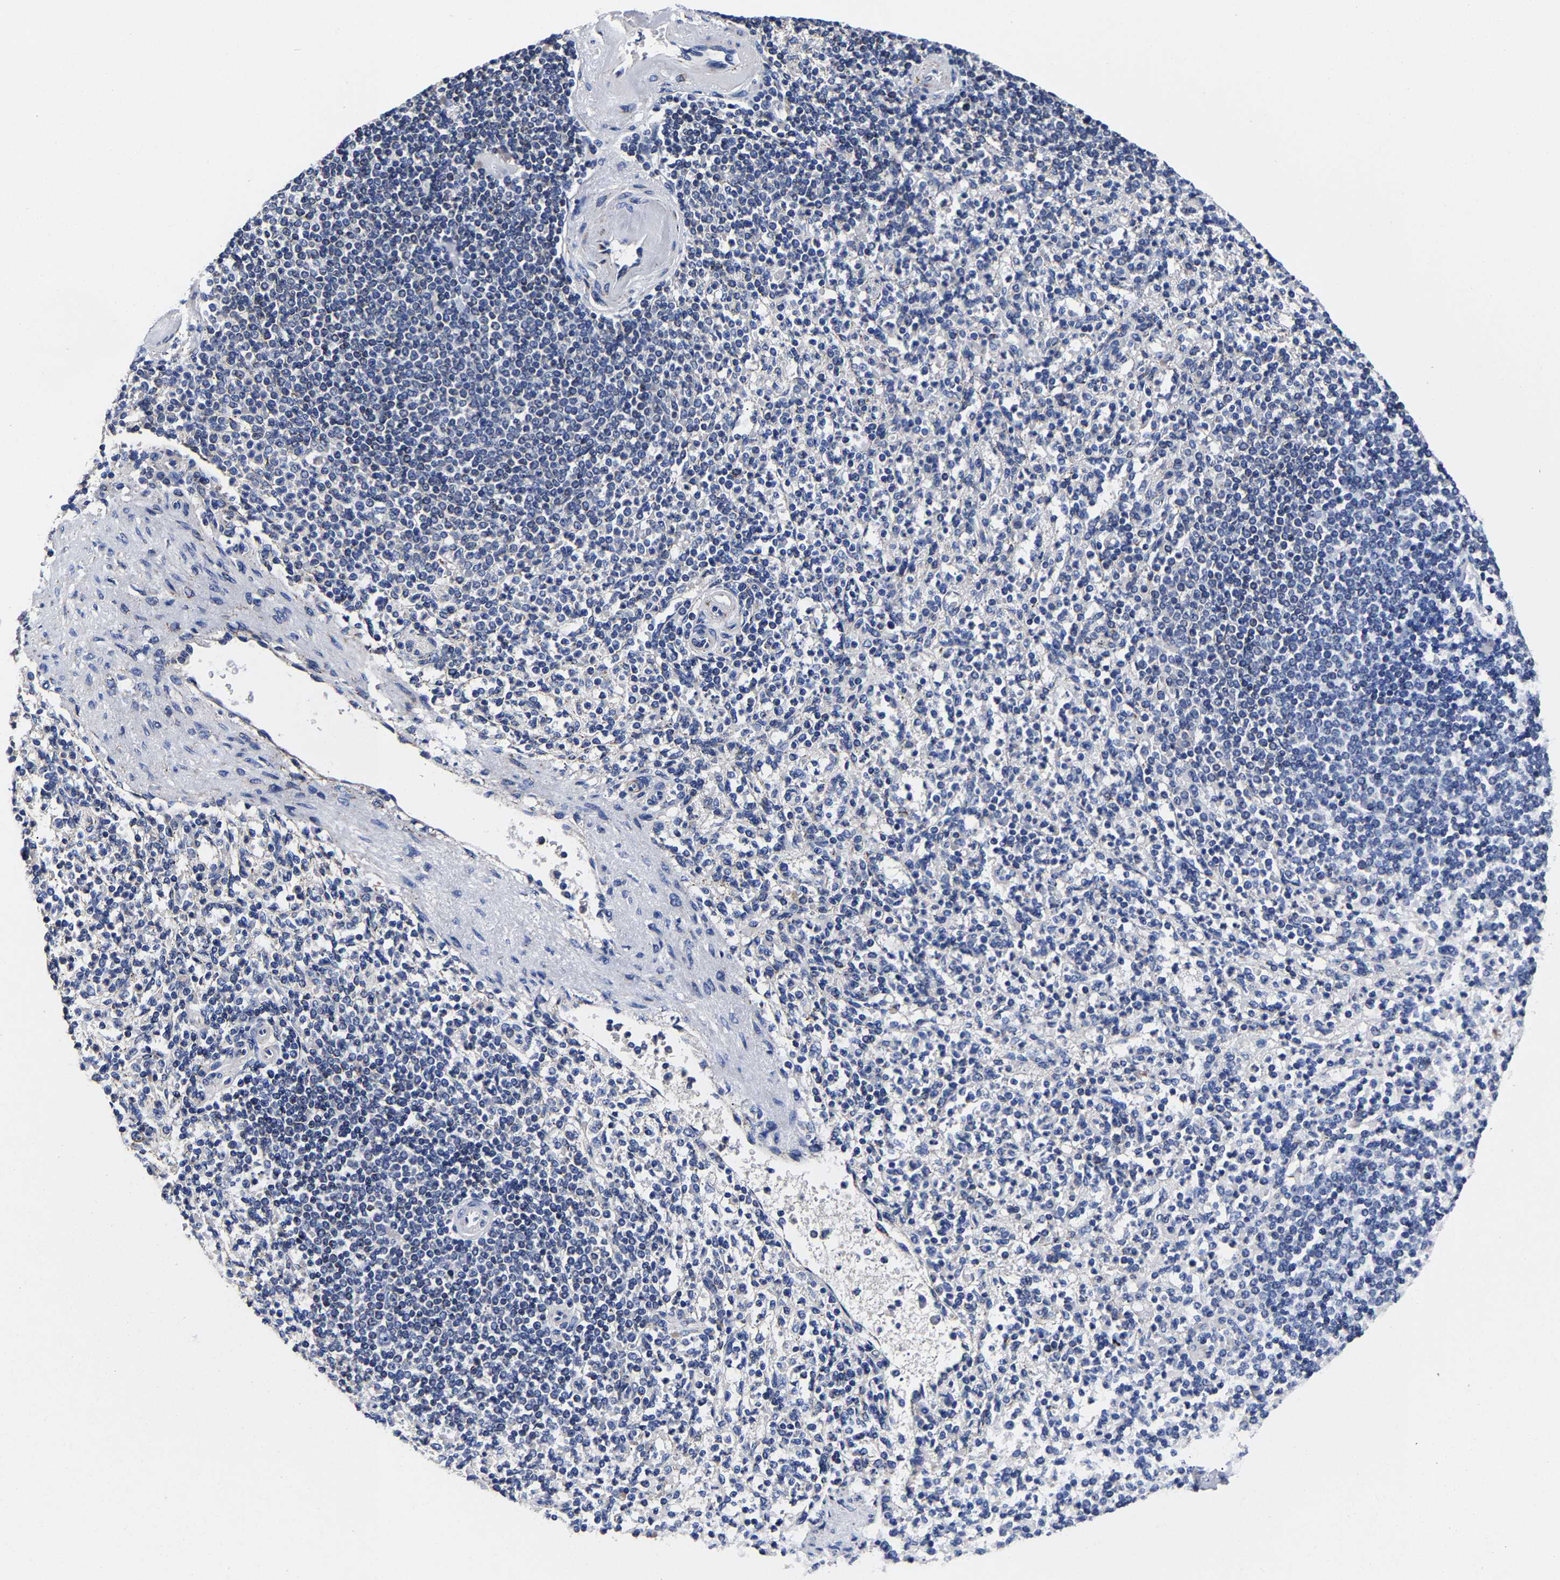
{"staining": {"intensity": "negative", "quantity": "none", "location": "none"}, "tissue": "spleen", "cell_type": "Cells in red pulp", "image_type": "normal", "snomed": [{"axis": "morphology", "description": "Normal tissue, NOS"}, {"axis": "topography", "description": "Spleen"}], "caption": "There is no significant staining in cells in red pulp of spleen. The staining is performed using DAB brown chromogen with nuclei counter-stained in using hematoxylin.", "gene": "AASS", "patient": {"sex": "female", "age": 74}}